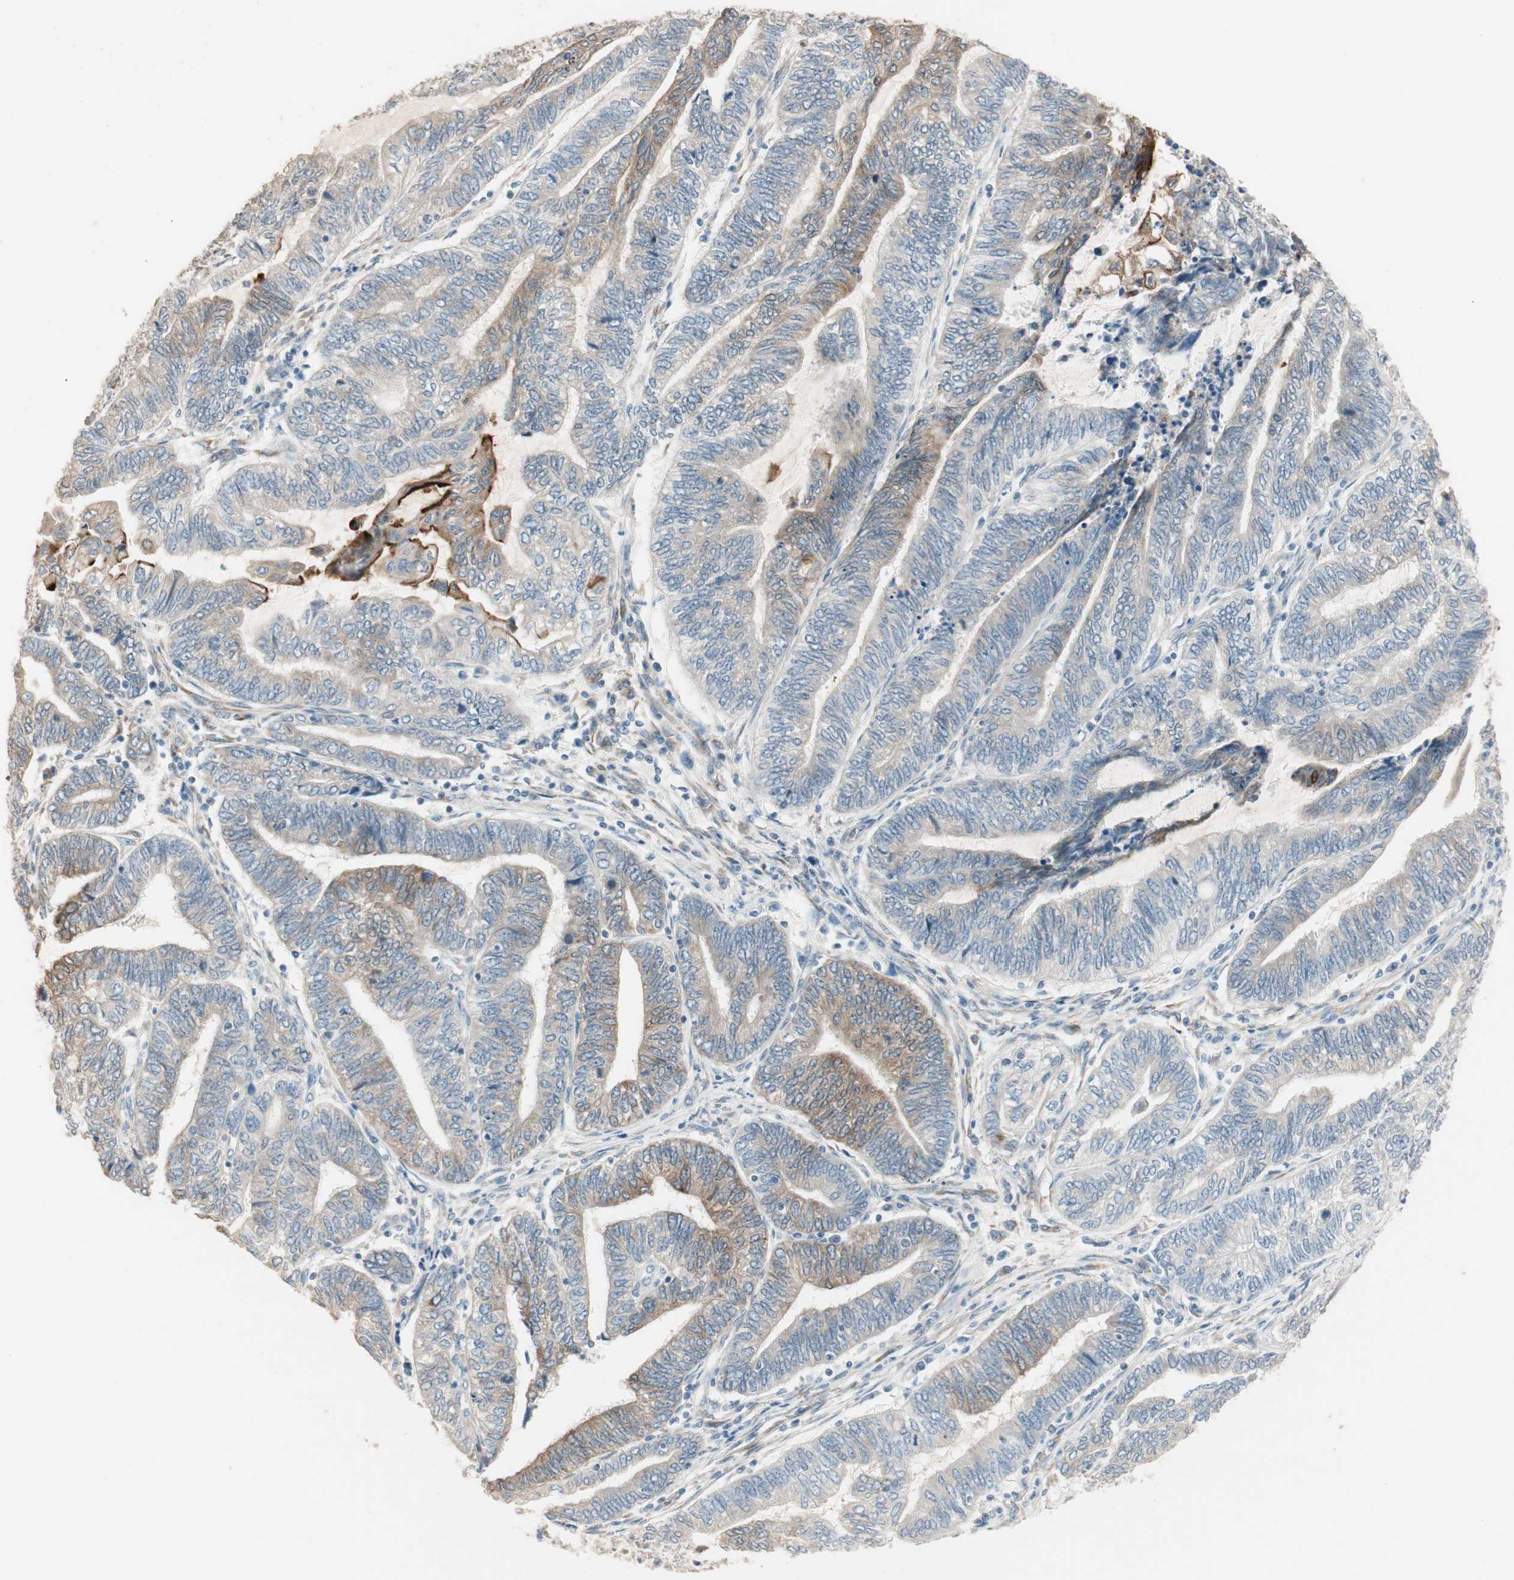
{"staining": {"intensity": "moderate", "quantity": "25%-75%", "location": "cytoplasmic/membranous"}, "tissue": "endometrial cancer", "cell_type": "Tumor cells", "image_type": "cancer", "snomed": [{"axis": "morphology", "description": "Adenocarcinoma, NOS"}, {"axis": "topography", "description": "Uterus"}, {"axis": "topography", "description": "Endometrium"}], "caption": "Immunohistochemical staining of adenocarcinoma (endometrial) displays medium levels of moderate cytoplasmic/membranous expression in approximately 25%-75% of tumor cells.", "gene": "TASOR", "patient": {"sex": "female", "age": 70}}